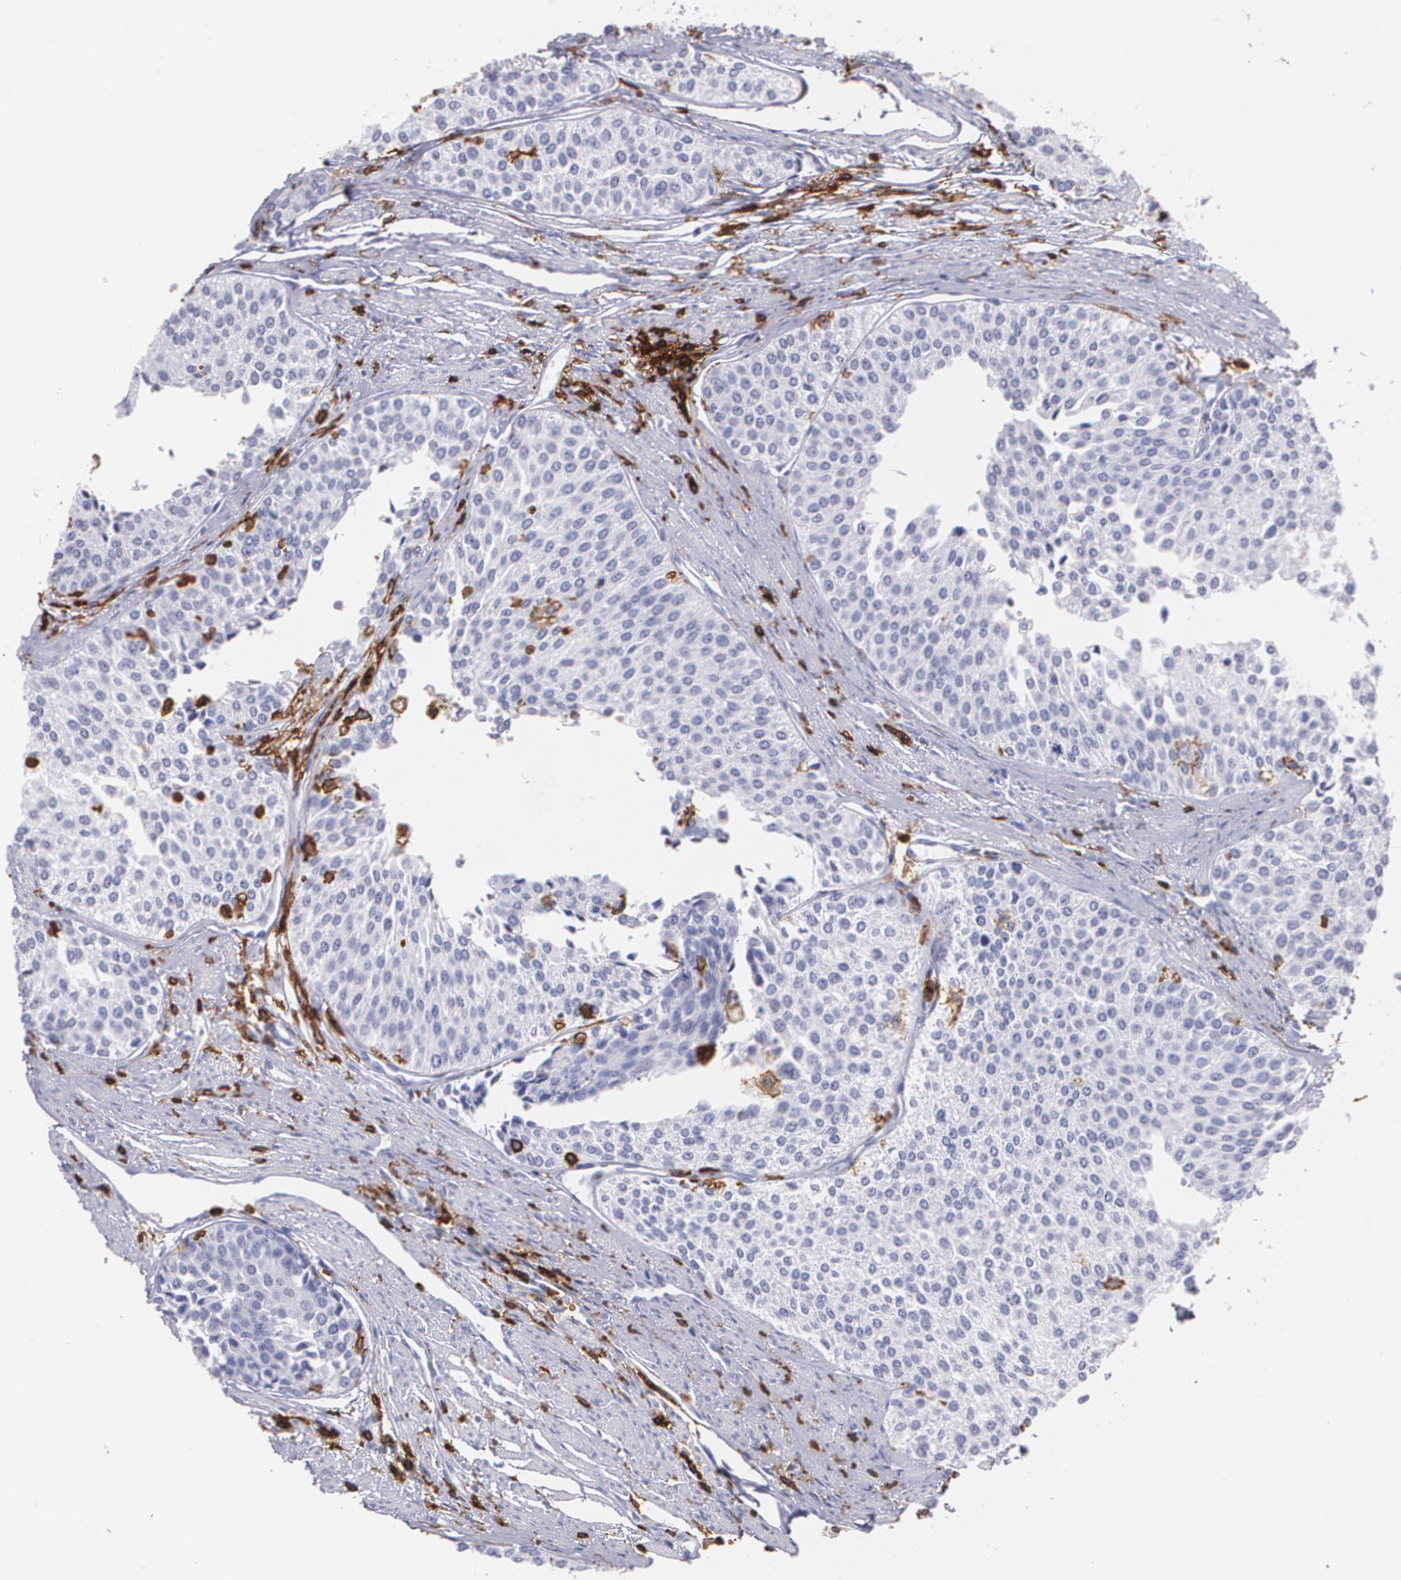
{"staining": {"intensity": "negative", "quantity": "none", "location": "none"}, "tissue": "urothelial cancer", "cell_type": "Tumor cells", "image_type": "cancer", "snomed": [{"axis": "morphology", "description": "Urothelial carcinoma, Low grade"}, {"axis": "topography", "description": "Urinary bladder"}], "caption": "An image of human low-grade urothelial carcinoma is negative for staining in tumor cells.", "gene": "PTPRC", "patient": {"sex": "female", "age": 73}}